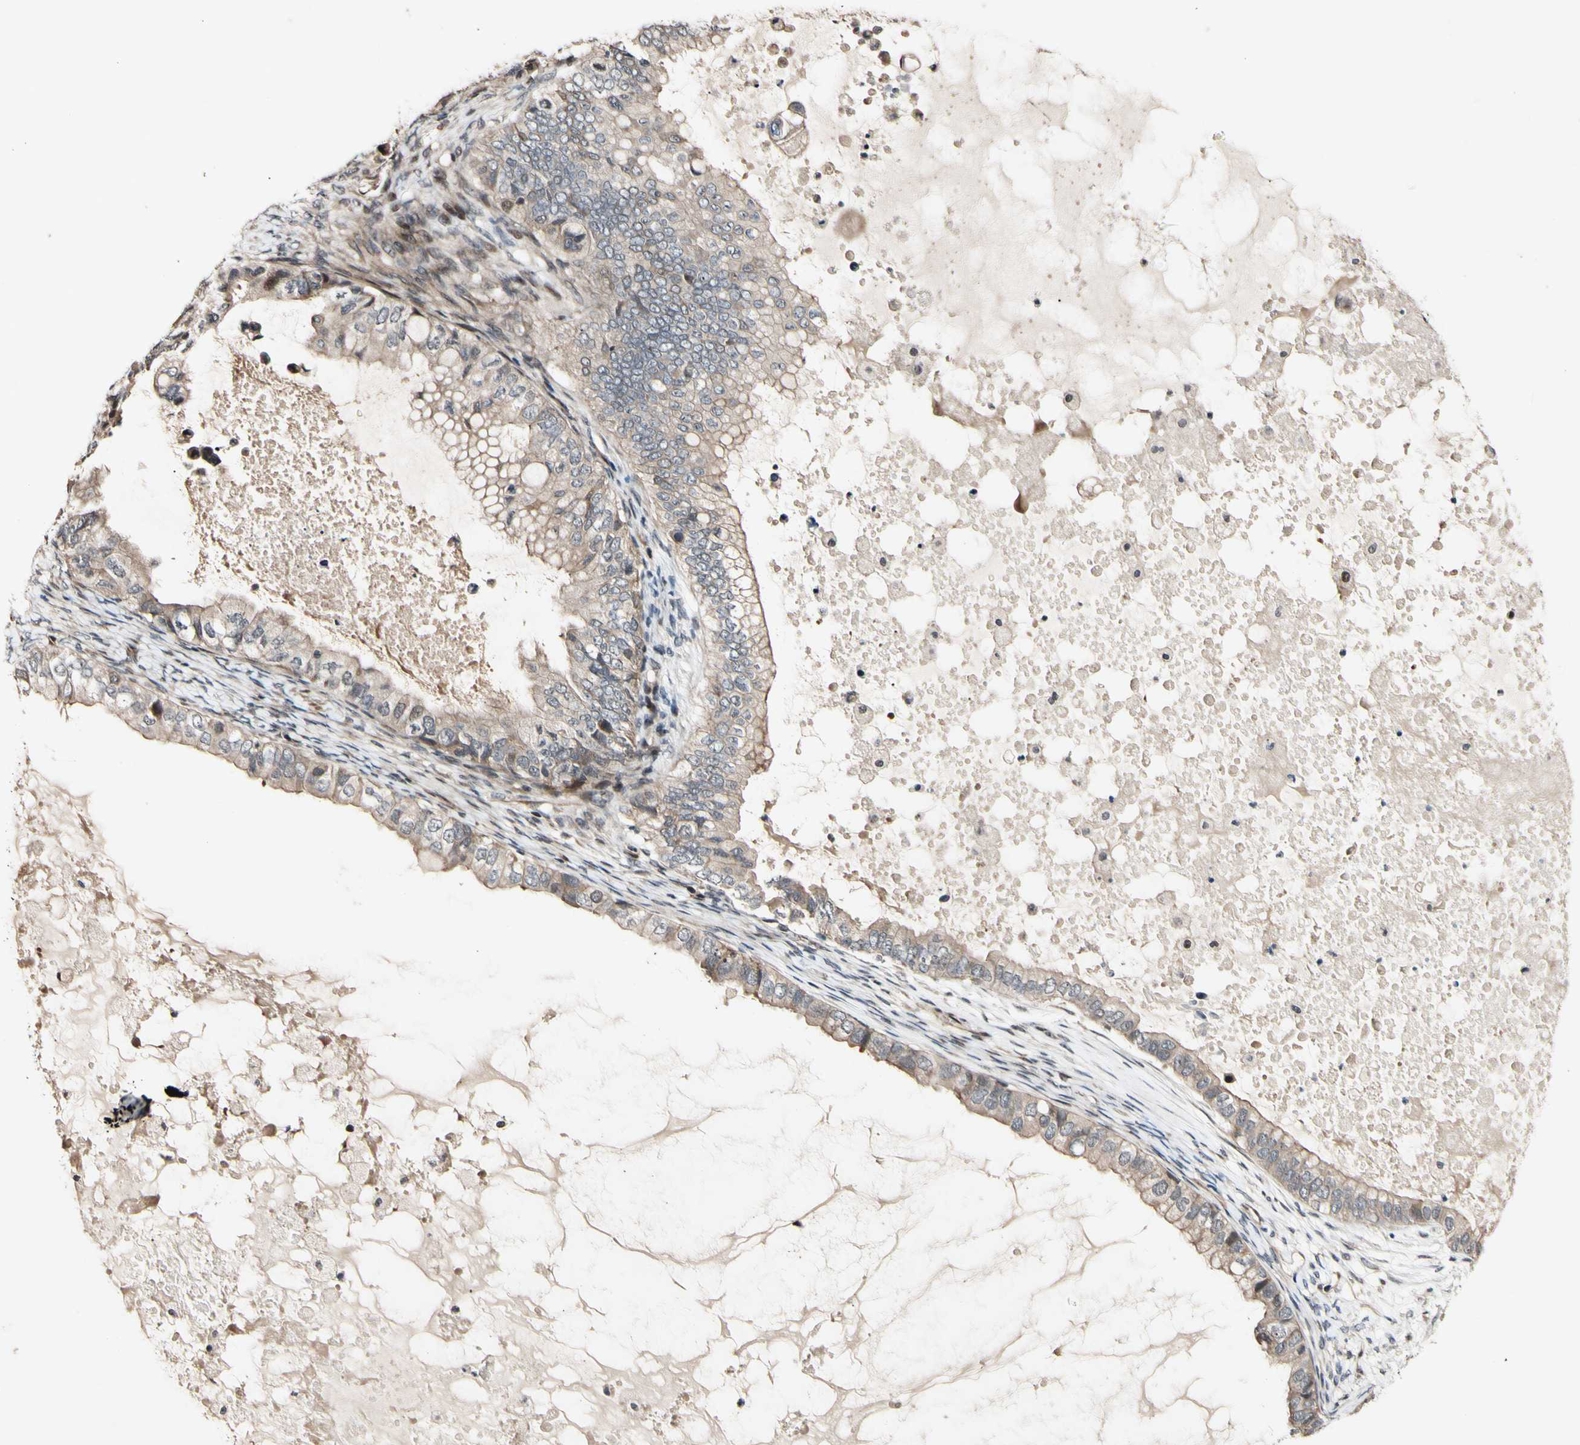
{"staining": {"intensity": "moderate", "quantity": ">75%", "location": "cytoplasmic/membranous,nuclear"}, "tissue": "ovarian cancer", "cell_type": "Tumor cells", "image_type": "cancer", "snomed": [{"axis": "morphology", "description": "Cystadenocarcinoma, mucinous, NOS"}, {"axis": "topography", "description": "Ovary"}], "caption": "DAB immunohistochemical staining of human mucinous cystadenocarcinoma (ovarian) shows moderate cytoplasmic/membranous and nuclear protein expression in about >75% of tumor cells.", "gene": "CSNK1E", "patient": {"sex": "female", "age": 80}}